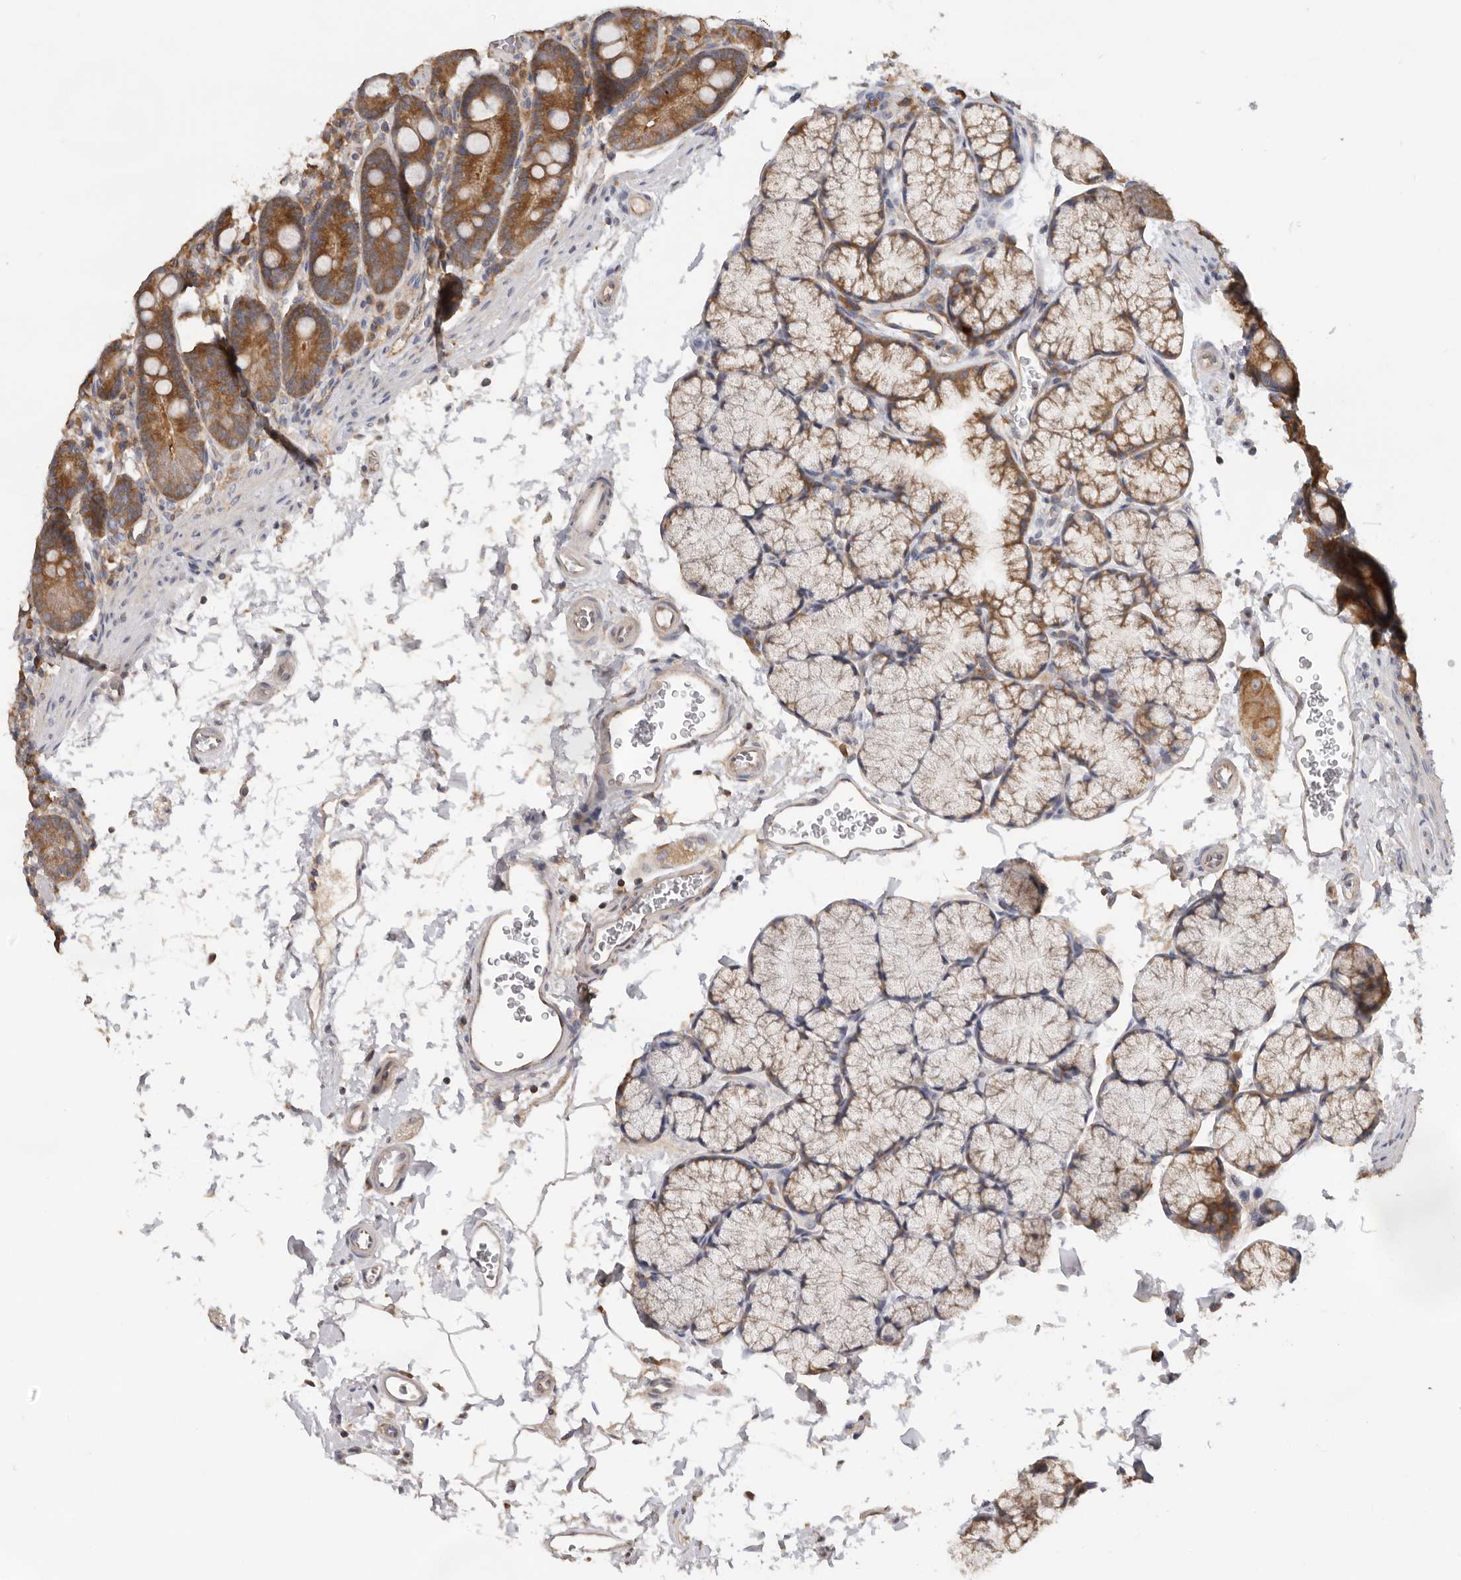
{"staining": {"intensity": "moderate", "quantity": ">75%", "location": "cytoplasmic/membranous"}, "tissue": "duodenum", "cell_type": "Glandular cells", "image_type": "normal", "snomed": [{"axis": "morphology", "description": "Normal tissue, NOS"}, {"axis": "topography", "description": "Duodenum"}], "caption": "Immunohistochemical staining of benign duodenum reveals moderate cytoplasmic/membranous protein positivity in approximately >75% of glandular cells.", "gene": "PPP1R42", "patient": {"sex": "male", "age": 35}}